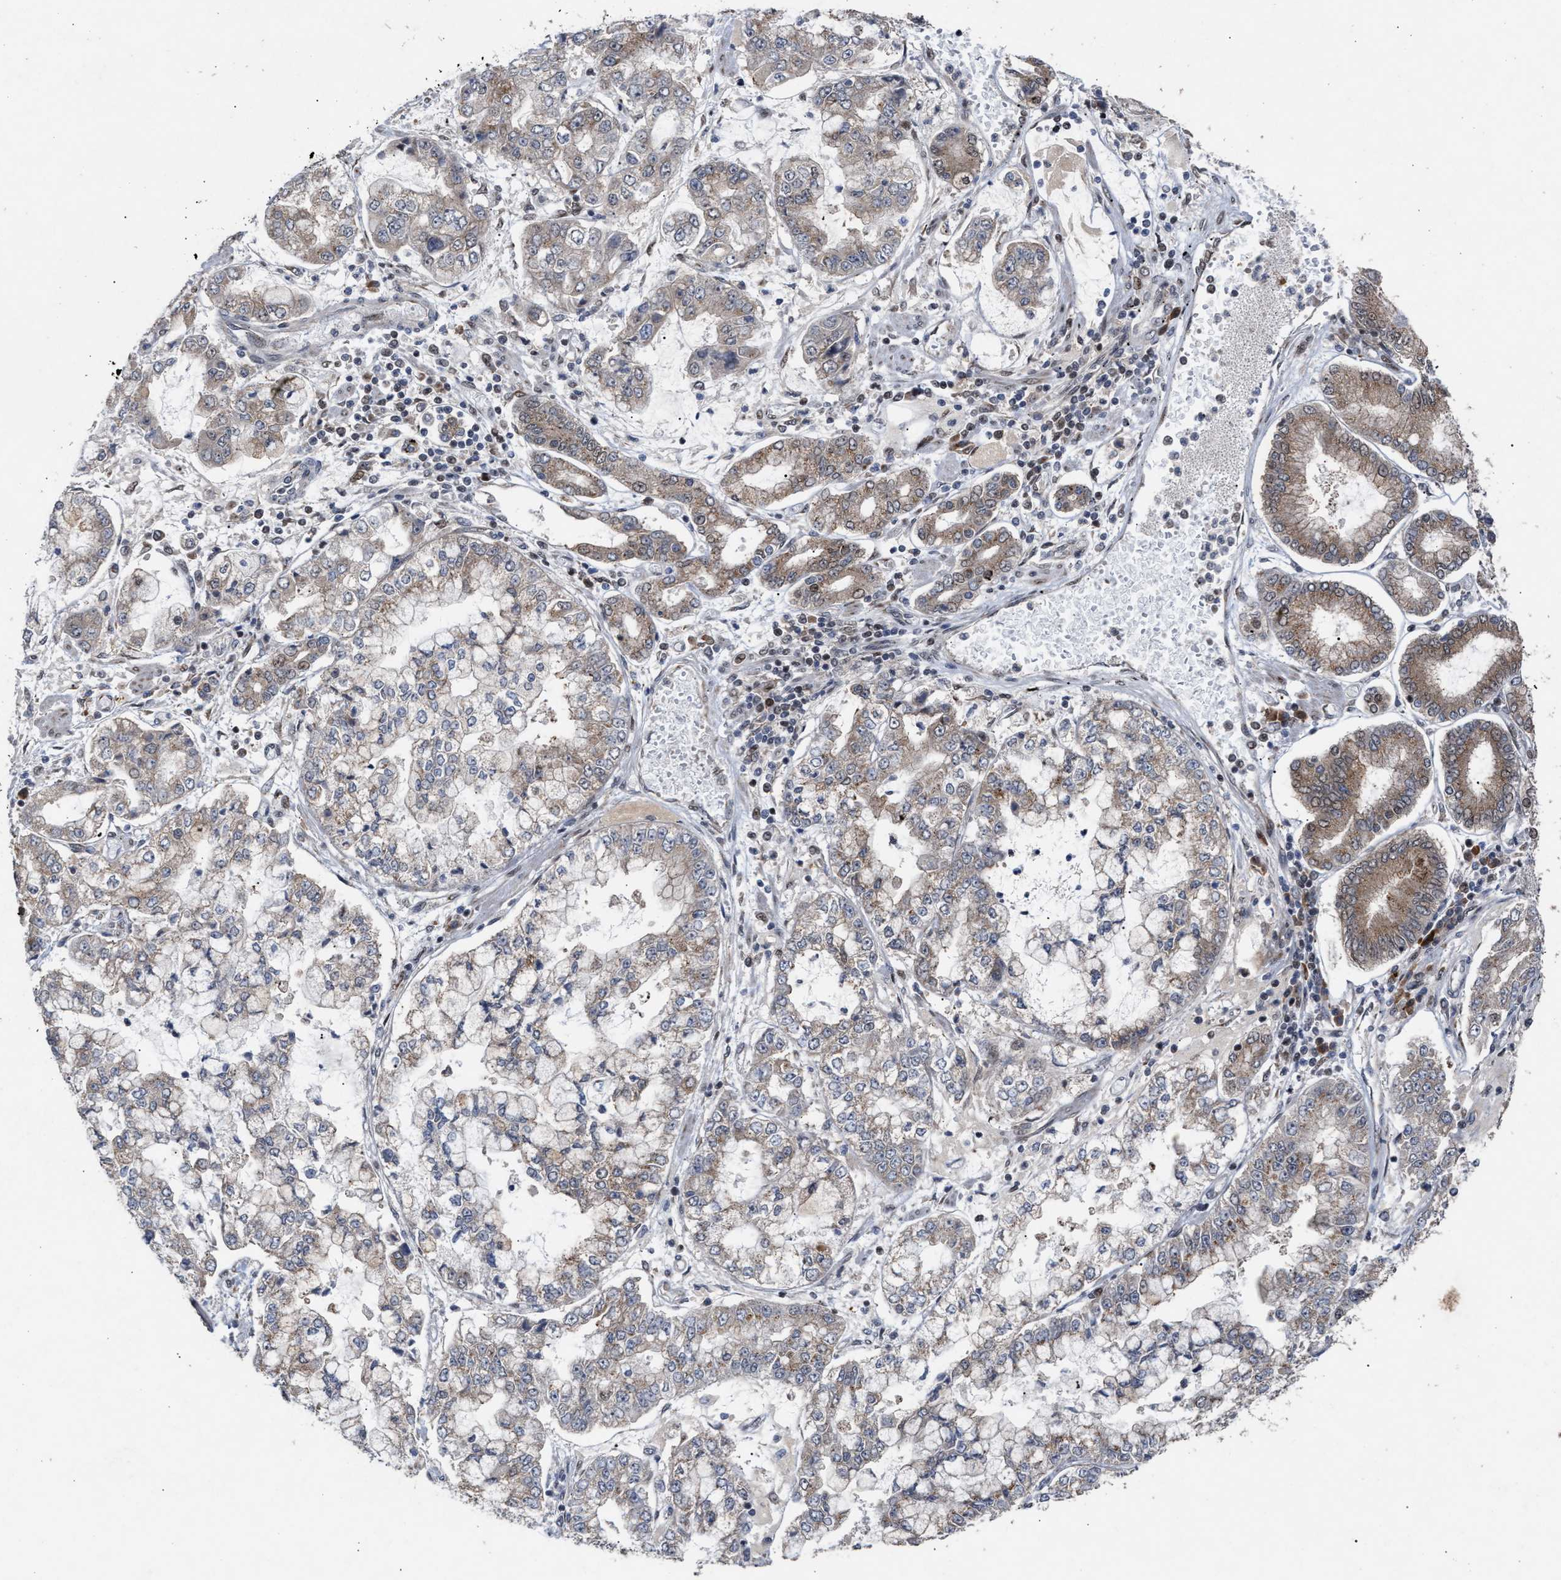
{"staining": {"intensity": "weak", "quantity": "25%-75%", "location": "cytoplasmic/membranous"}, "tissue": "stomach cancer", "cell_type": "Tumor cells", "image_type": "cancer", "snomed": [{"axis": "morphology", "description": "Adenocarcinoma, NOS"}, {"axis": "topography", "description": "Stomach"}], "caption": "Adenocarcinoma (stomach) stained with immunohistochemistry (IHC) exhibits weak cytoplasmic/membranous positivity in approximately 25%-75% of tumor cells.", "gene": "MKNK2", "patient": {"sex": "male", "age": 76}}